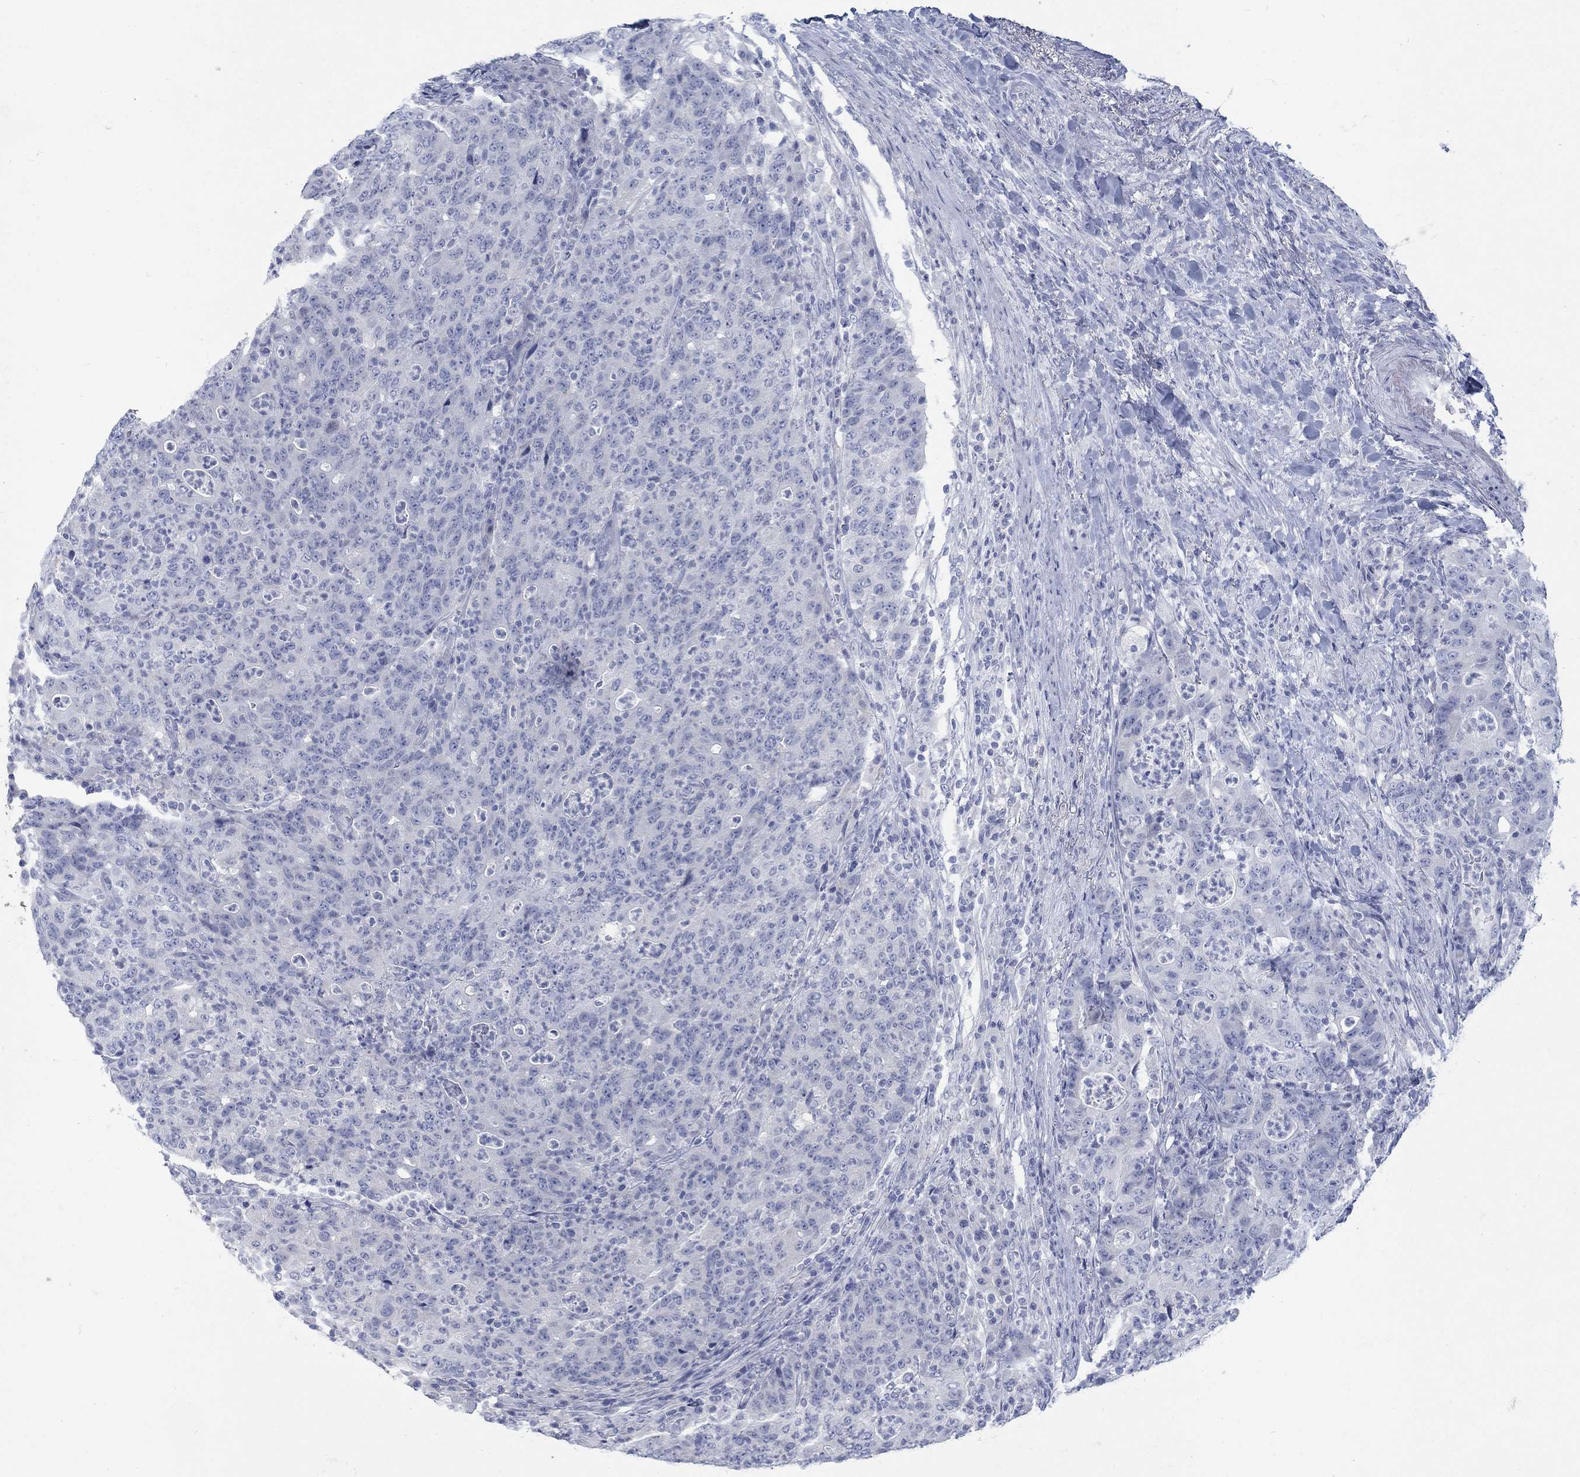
{"staining": {"intensity": "negative", "quantity": "none", "location": "none"}, "tissue": "colorectal cancer", "cell_type": "Tumor cells", "image_type": "cancer", "snomed": [{"axis": "morphology", "description": "Adenocarcinoma, NOS"}, {"axis": "topography", "description": "Colon"}], "caption": "The photomicrograph demonstrates no significant expression in tumor cells of colorectal cancer.", "gene": "RFTN2", "patient": {"sex": "male", "age": 70}}